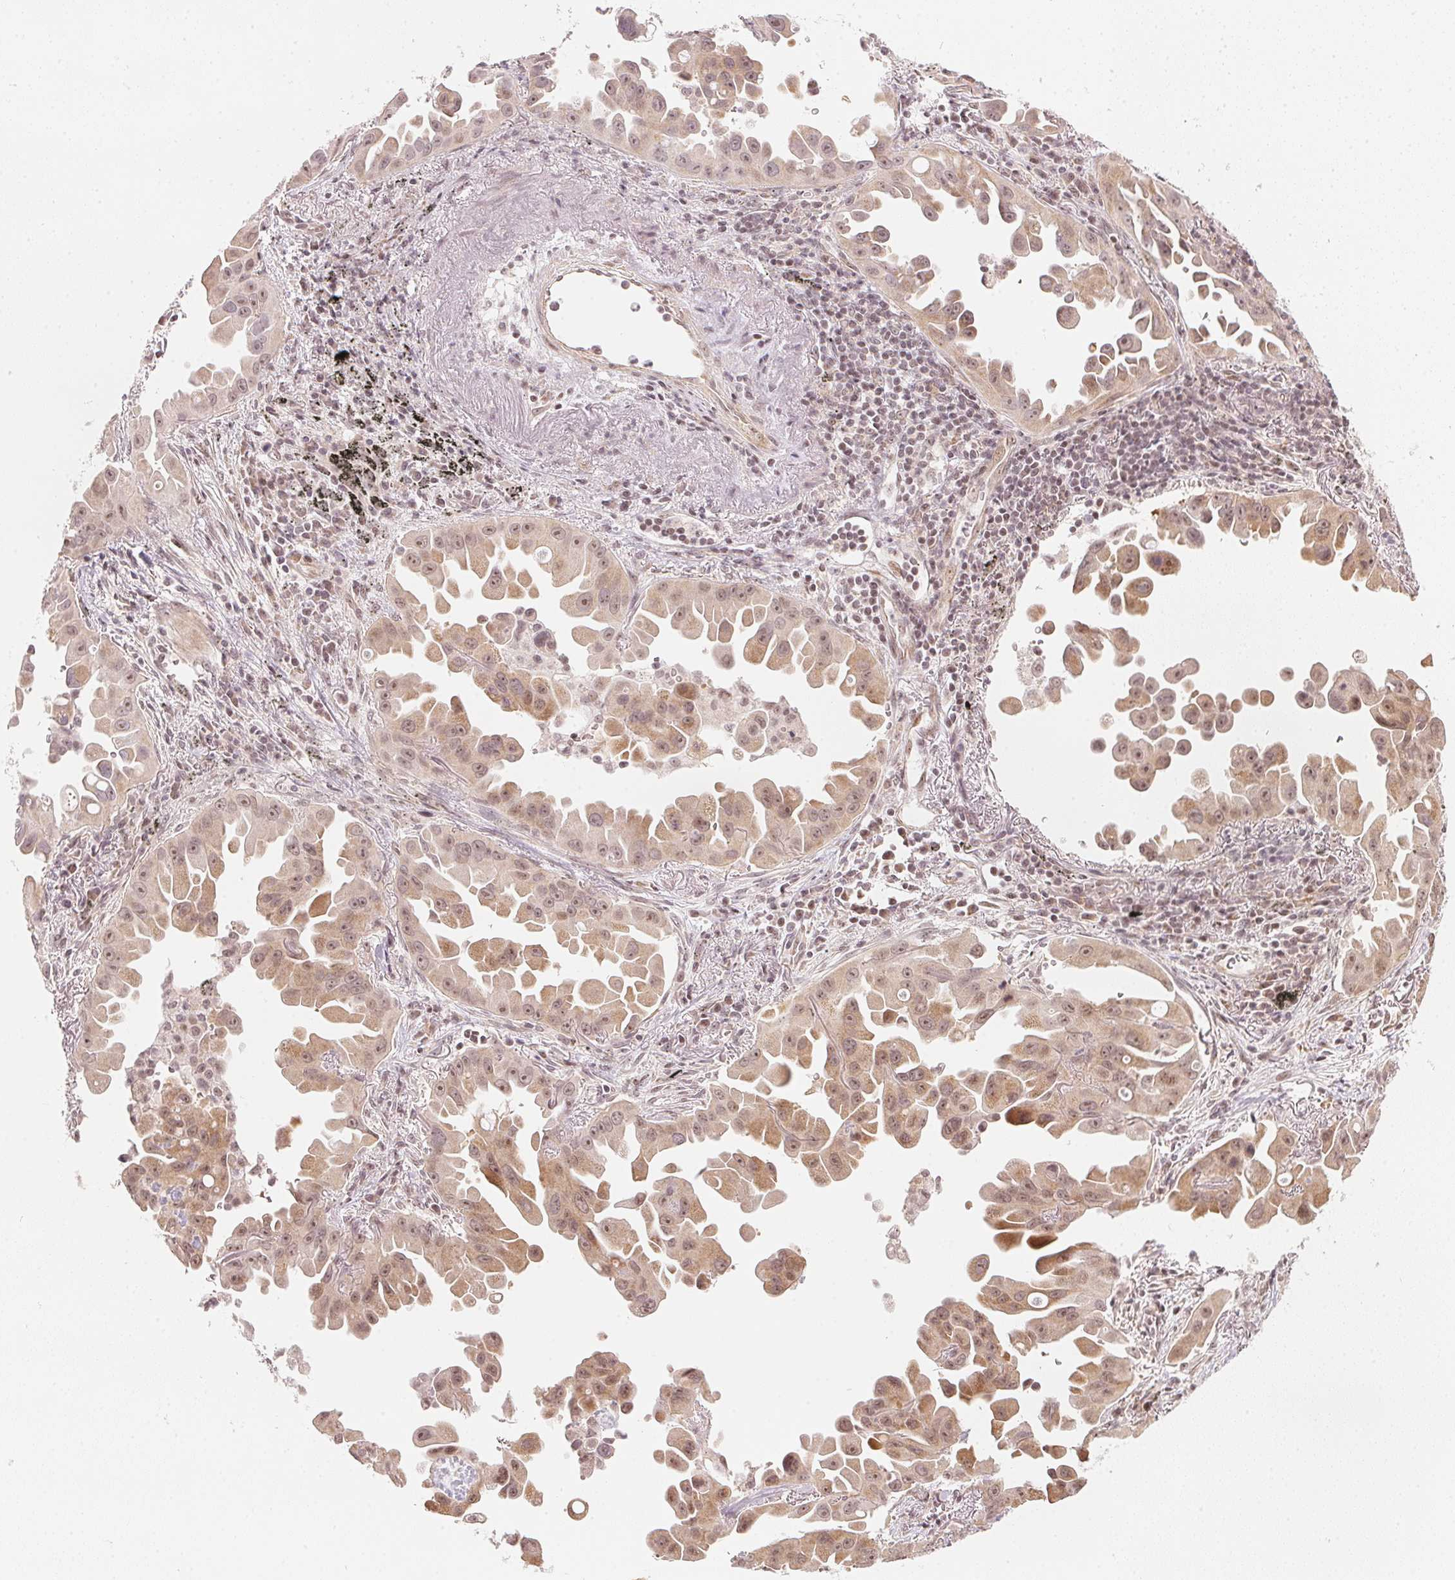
{"staining": {"intensity": "moderate", "quantity": ">75%", "location": "cytoplasmic/membranous,nuclear"}, "tissue": "lung cancer", "cell_type": "Tumor cells", "image_type": "cancer", "snomed": [{"axis": "morphology", "description": "Adenocarcinoma, NOS"}, {"axis": "topography", "description": "Lung"}], "caption": "The image reveals a brown stain indicating the presence of a protein in the cytoplasmic/membranous and nuclear of tumor cells in lung cancer (adenocarcinoma).", "gene": "KAT6A", "patient": {"sex": "male", "age": 68}}